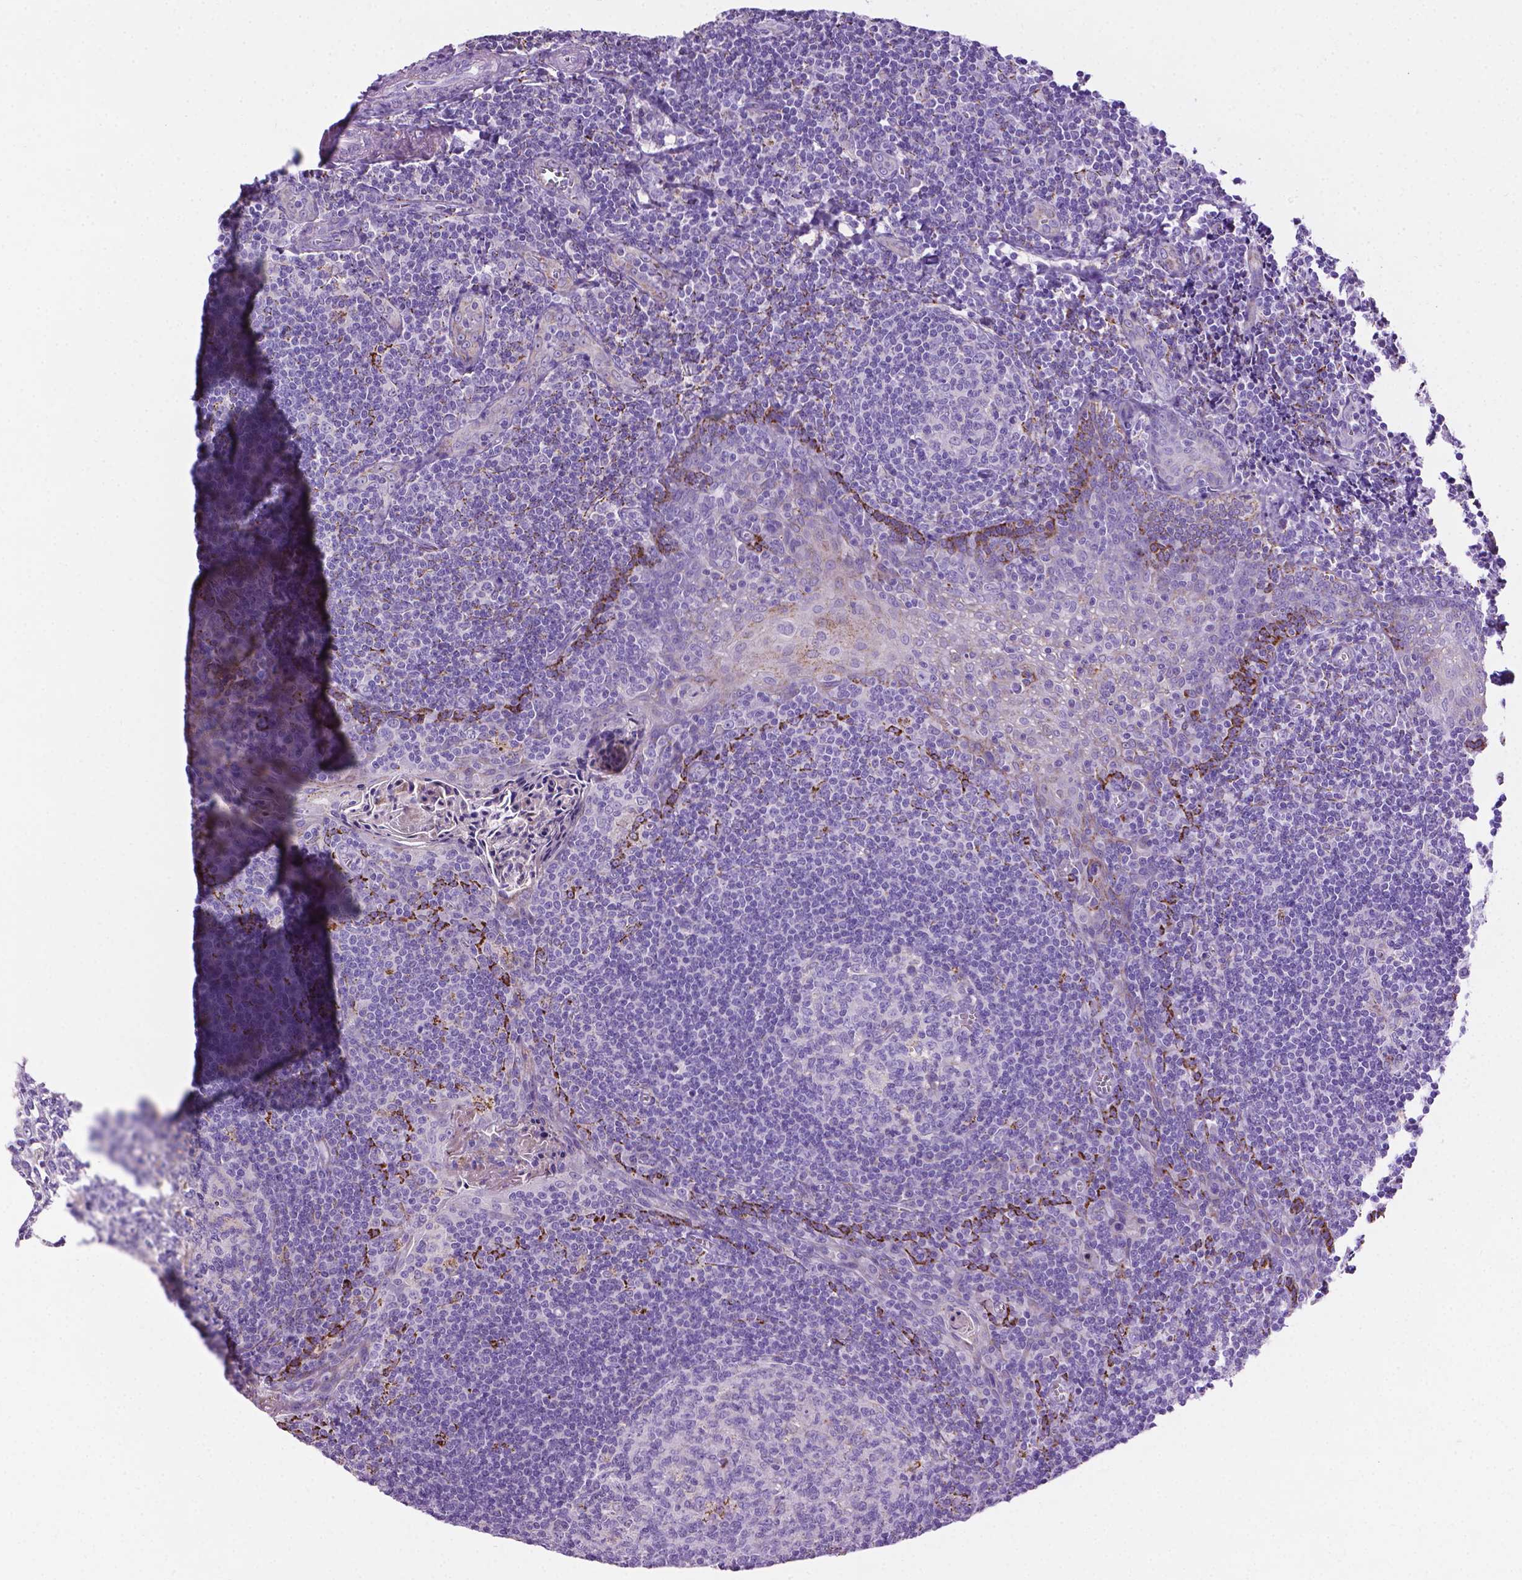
{"staining": {"intensity": "negative", "quantity": "none", "location": "none"}, "tissue": "tonsil", "cell_type": "Germinal center cells", "image_type": "normal", "snomed": [{"axis": "morphology", "description": "Normal tissue, NOS"}, {"axis": "morphology", "description": "Inflammation, NOS"}, {"axis": "topography", "description": "Tonsil"}], "caption": "Immunohistochemistry histopathology image of normal human tonsil stained for a protein (brown), which demonstrates no expression in germinal center cells. (DAB immunohistochemistry (IHC), high magnification).", "gene": "TMEM132E", "patient": {"sex": "female", "age": 31}}